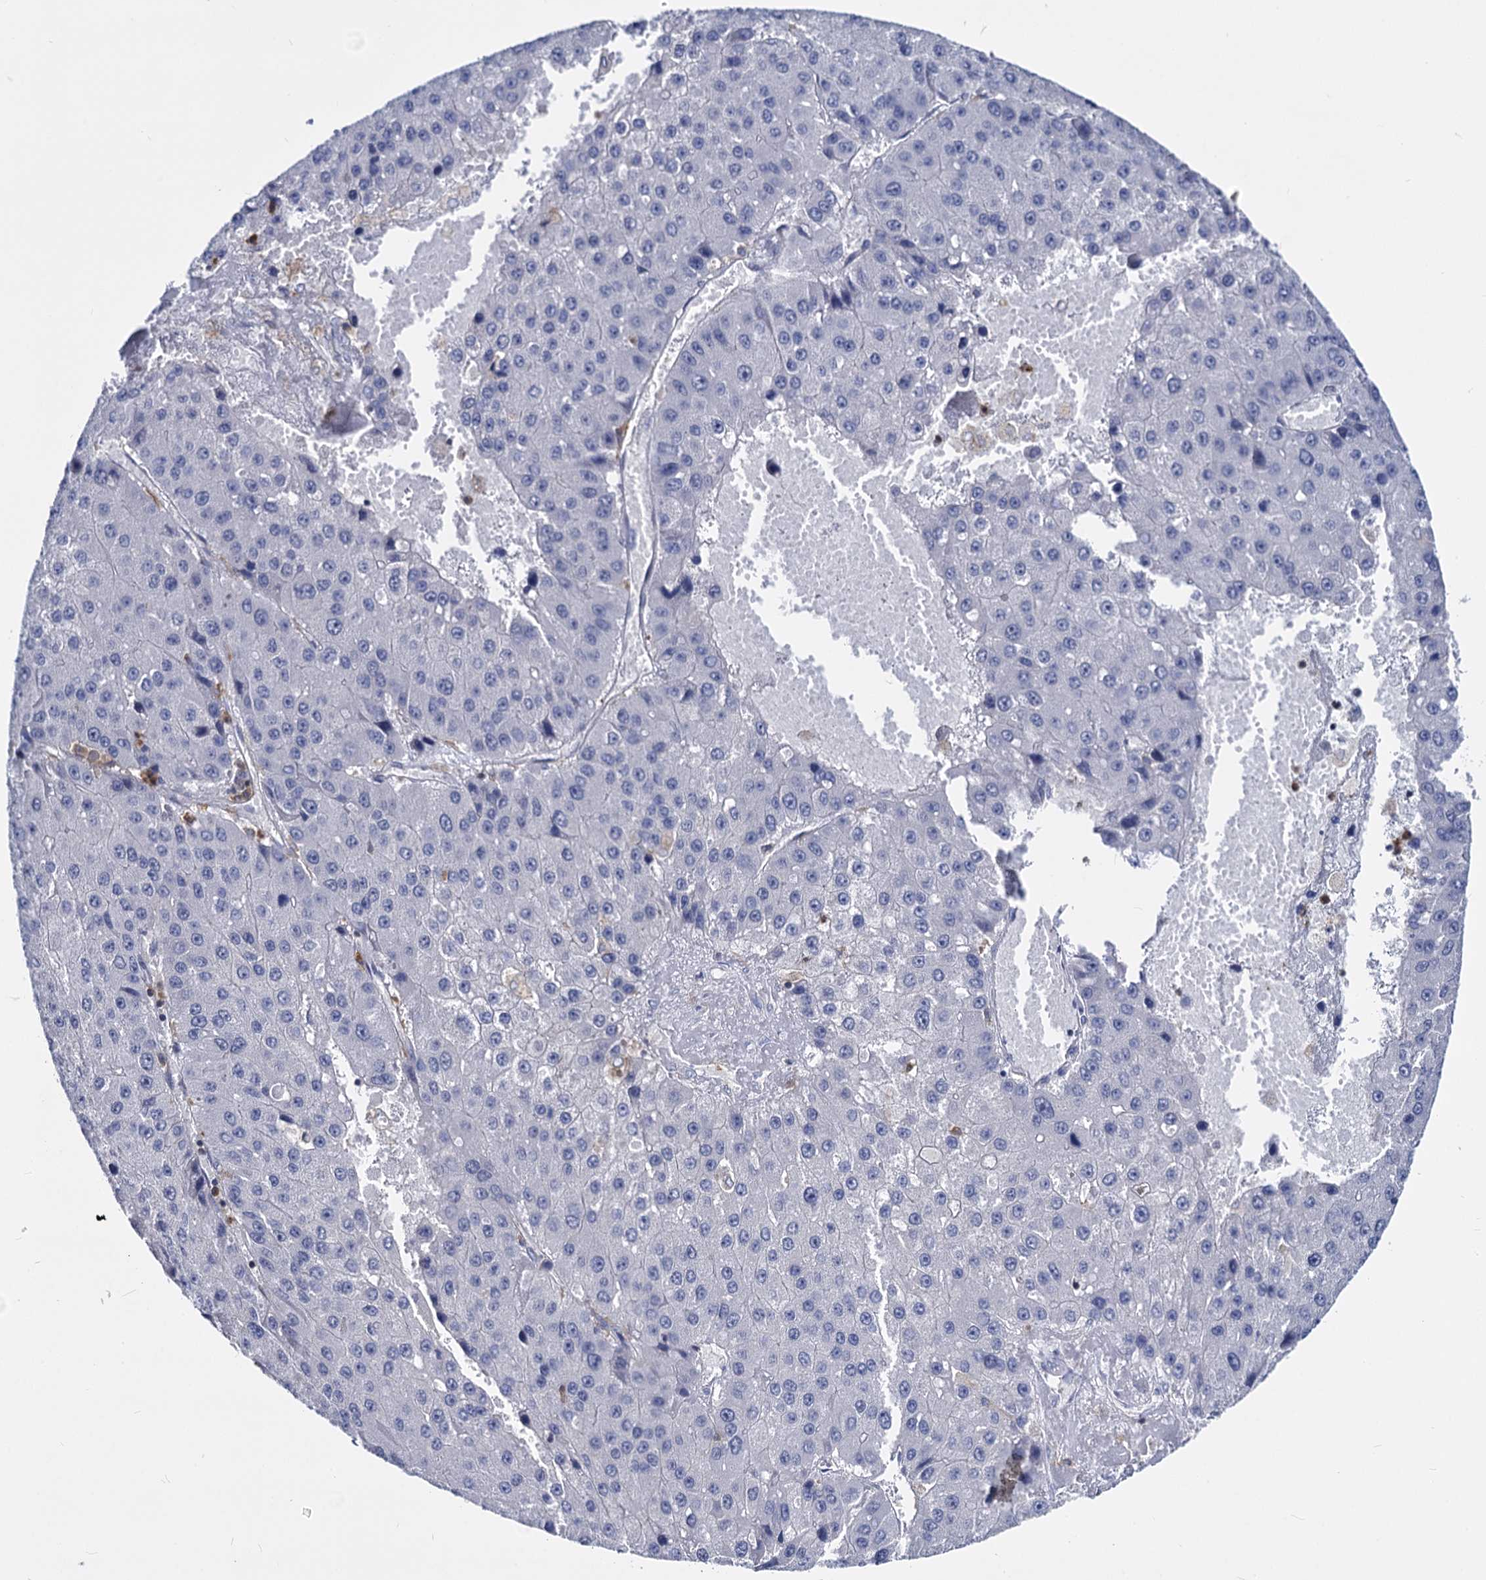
{"staining": {"intensity": "negative", "quantity": "none", "location": "none"}, "tissue": "liver cancer", "cell_type": "Tumor cells", "image_type": "cancer", "snomed": [{"axis": "morphology", "description": "Carcinoma, Hepatocellular, NOS"}, {"axis": "topography", "description": "Liver"}], "caption": "Immunohistochemical staining of human liver cancer (hepatocellular carcinoma) exhibits no significant expression in tumor cells. Nuclei are stained in blue.", "gene": "RHOG", "patient": {"sex": "female", "age": 73}}